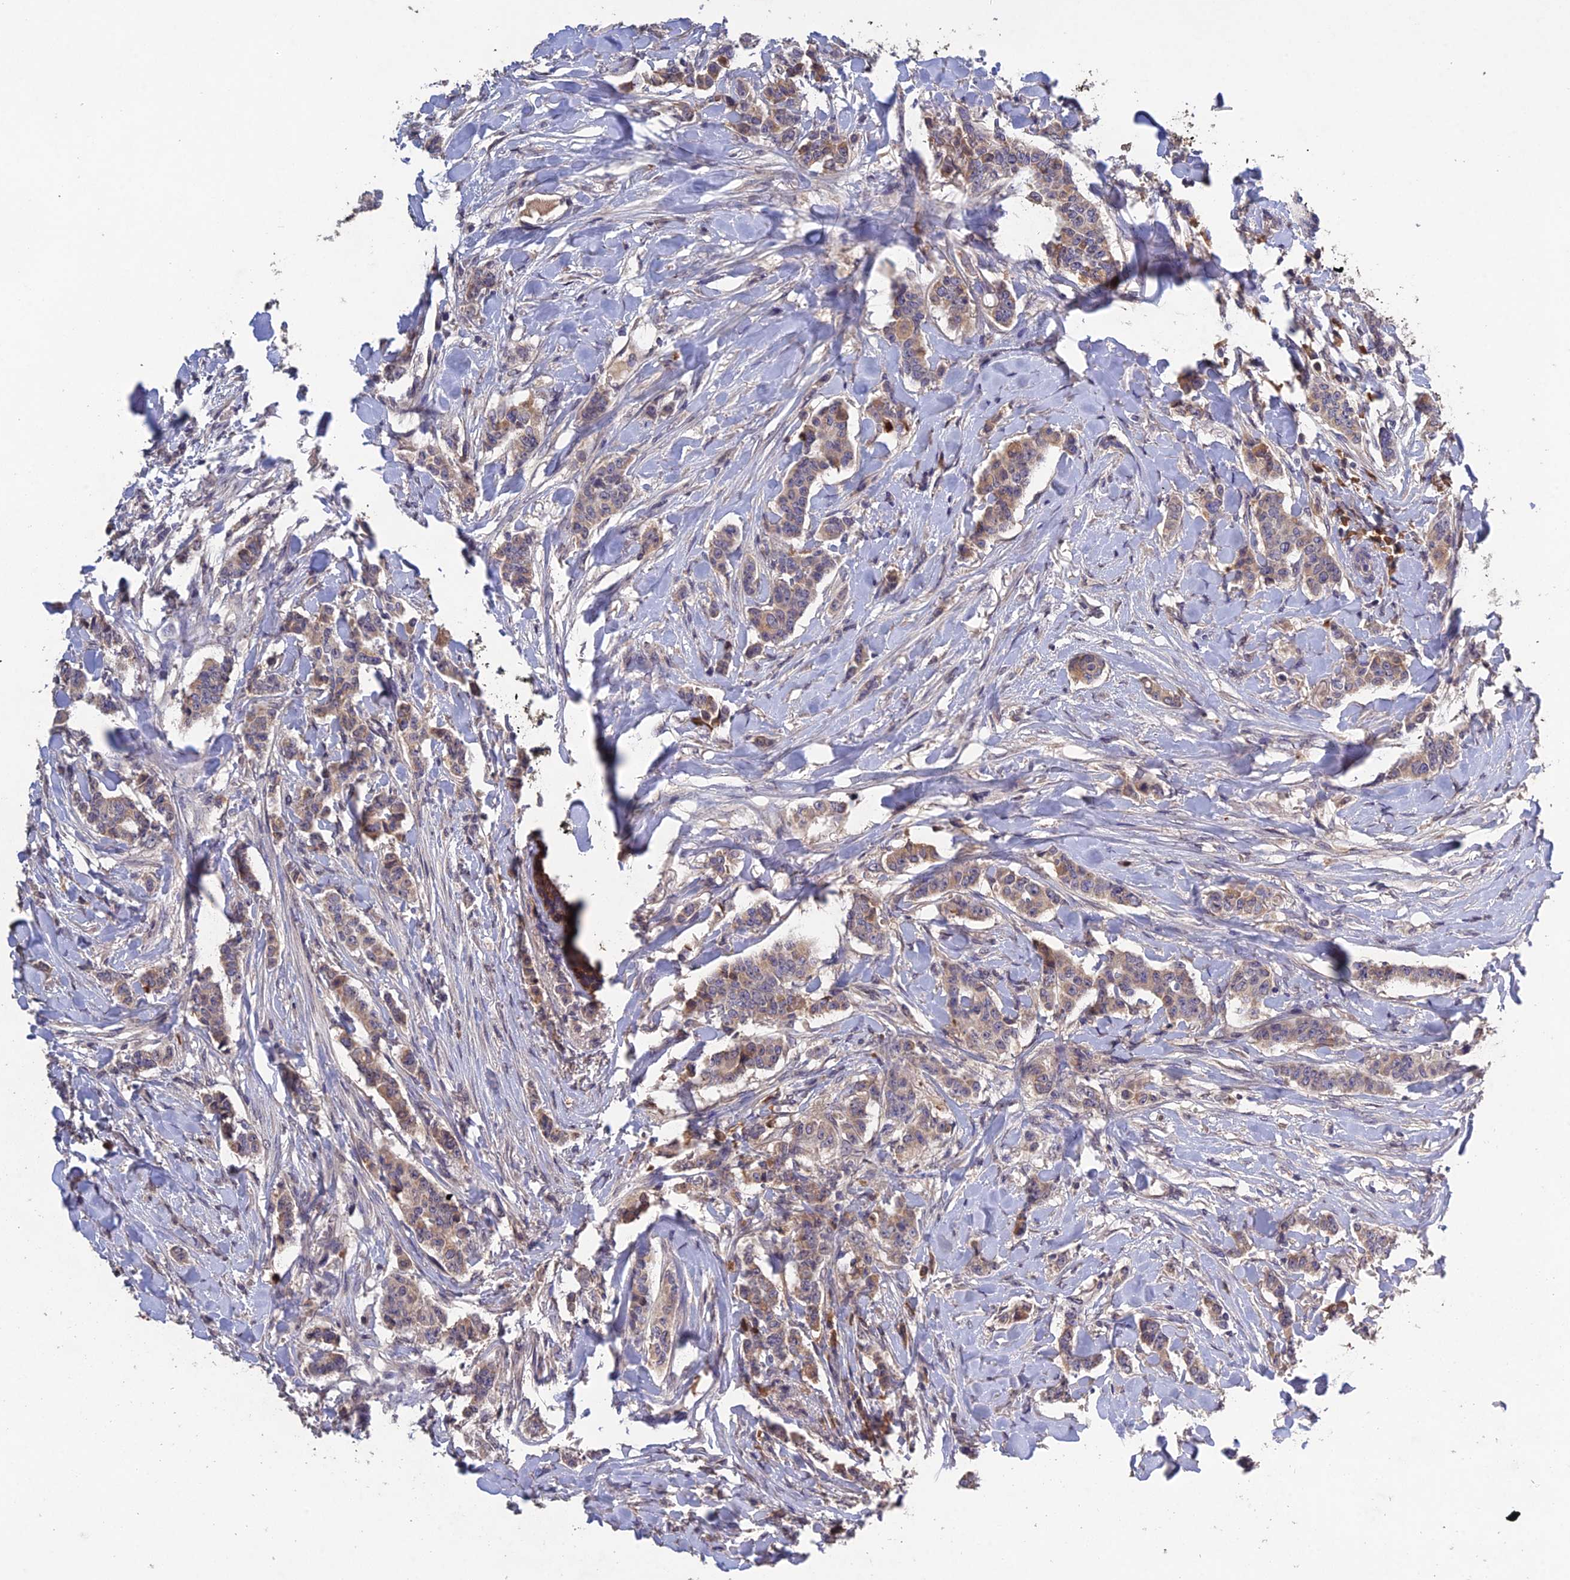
{"staining": {"intensity": "weak", "quantity": ">75%", "location": "cytoplasmic/membranous"}, "tissue": "breast cancer", "cell_type": "Tumor cells", "image_type": "cancer", "snomed": [{"axis": "morphology", "description": "Duct carcinoma"}, {"axis": "topography", "description": "Breast"}], "caption": "Breast cancer stained with IHC displays weak cytoplasmic/membranous expression in approximately >75% of tumor cells.", "gene": "SLC39A13", "patient": {"sex": "female", "age": 40}}